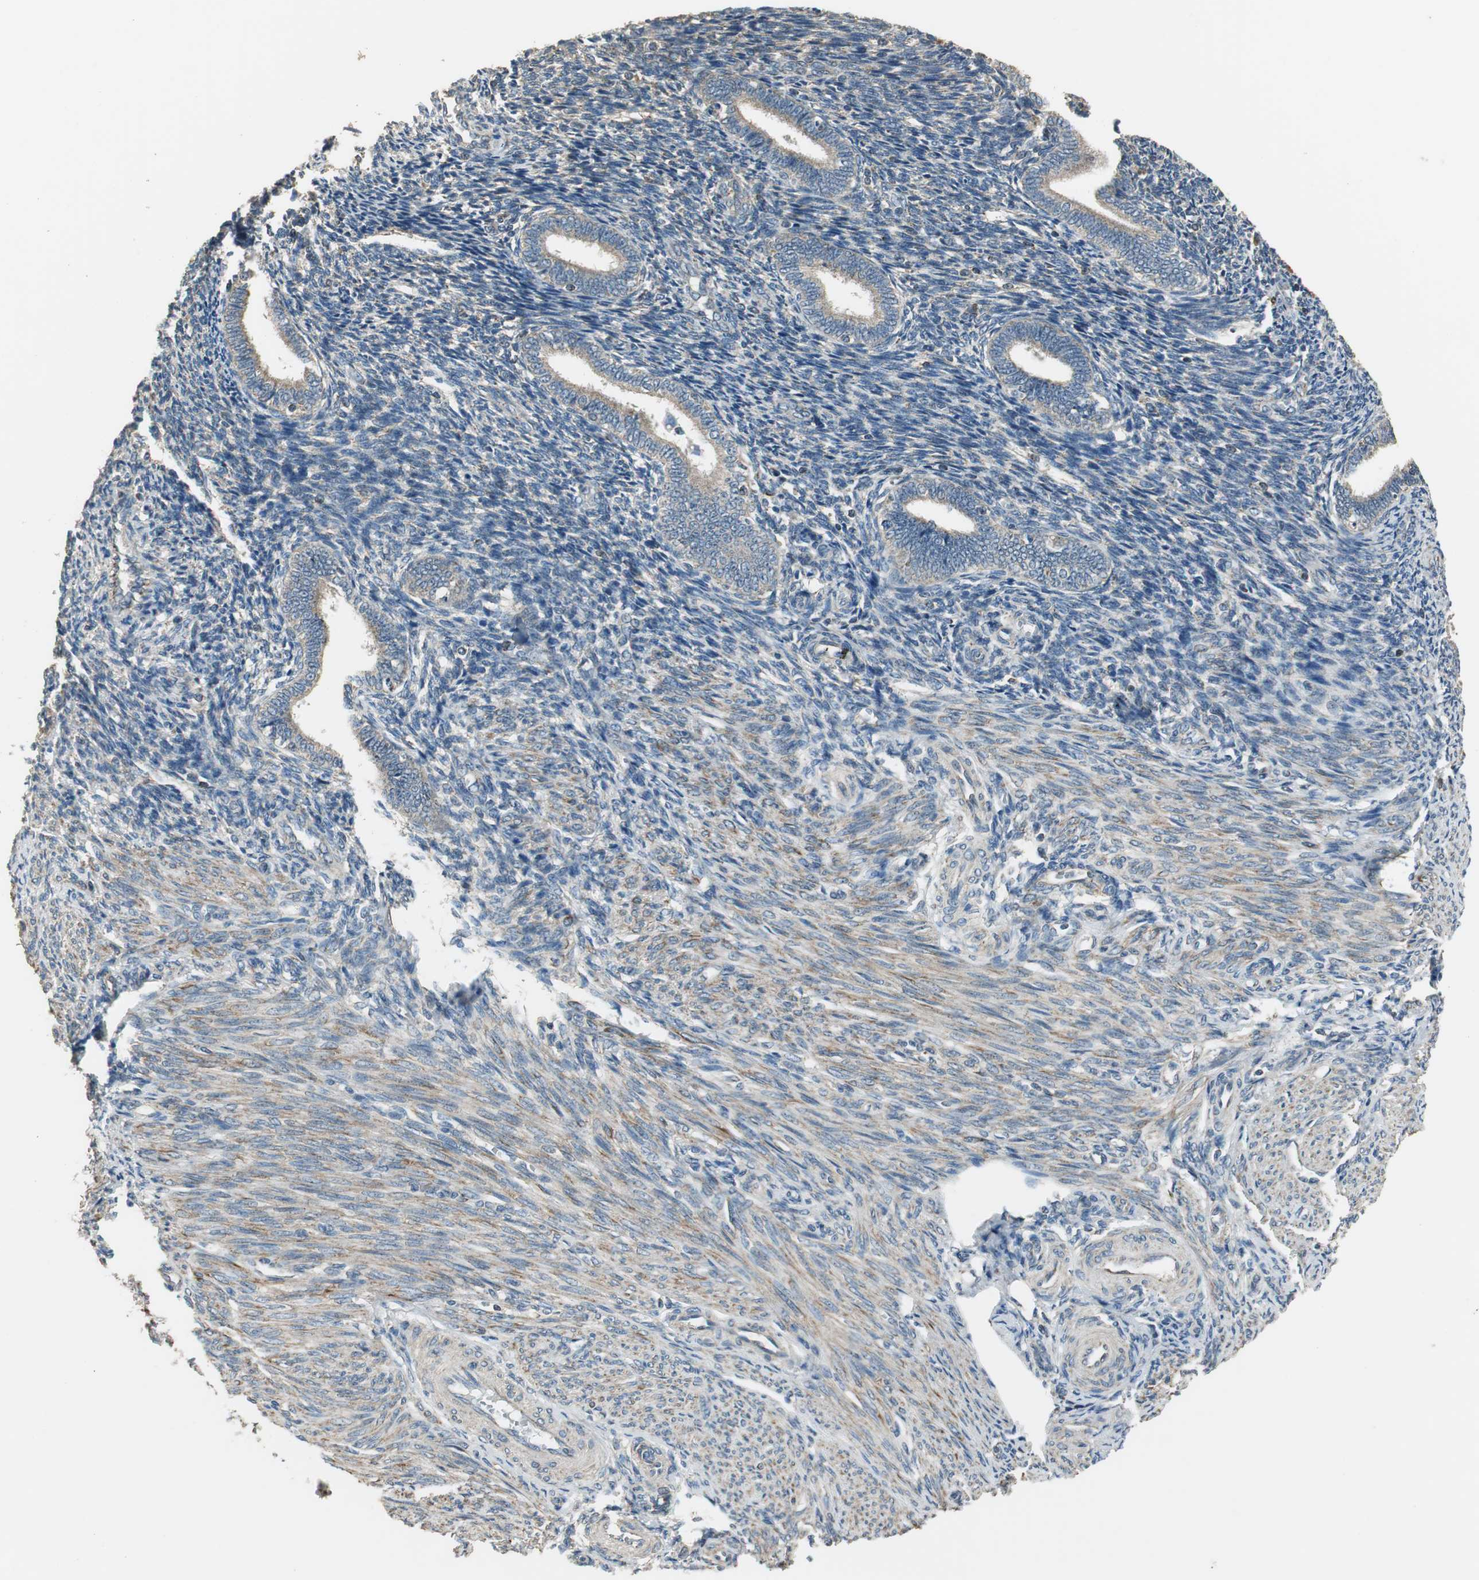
{"staining": {"intensity": "weak", "quantity": "25%-75%", "location": "cytoplasmic/membranous"}, "tissue": "endometrium", "cell_type": "Cells in endometrial stroma", "image_type": "normal", "snomed": [{"axis": "morphology", "description": "Normal tissue, NOS"}, {"axis": "topography", "description": "Endometrium"}], "caption": "Immunohistochemical staining of normal endometrium exhibits low levels of weak cytoplasmic/membranous positivity in about 25%-75% of cells in endometrial stroma.", "gene": "MSTO1", "patient": {"sex": "female", "age": 27}}